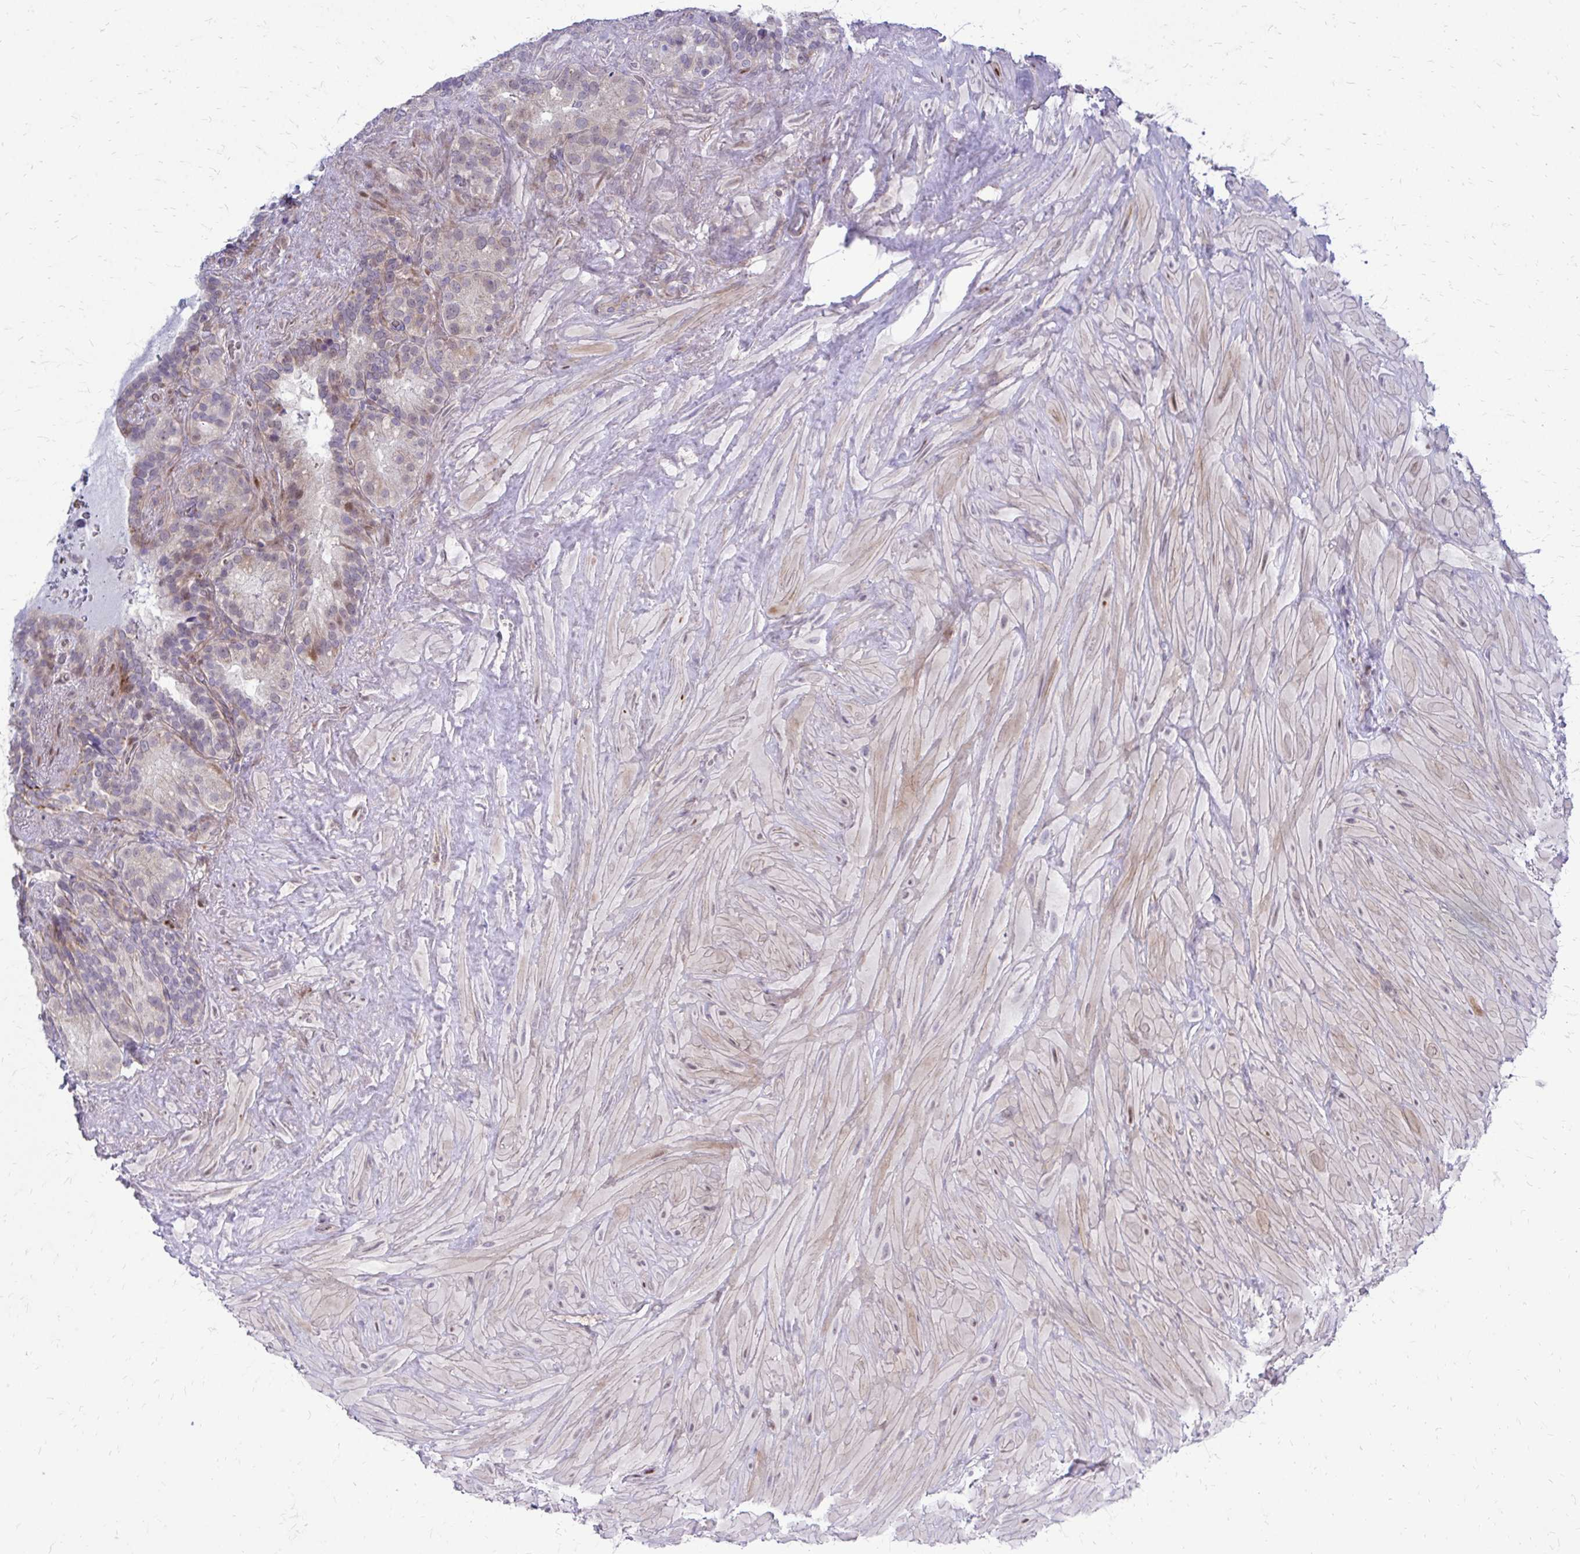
{"staining": {"intensity": "weak", "quantity": "<25%", "location": "nuclear"}, "tissue": "seminal vesicle", "cell_type": "Glandular cells", "image_type": "normal", "snomed": [{"axis": "morphology", "description": "Normal tissue, NOS"}, {"axis": "topography", "description": "Seminal veicle"}], "caption": "Histopathology image shows no protein positivity in glandular cells of unremarkable seminal vesicle.", "gene": "PPDPFL", "patient": {"sex": "male", "age": 60}}